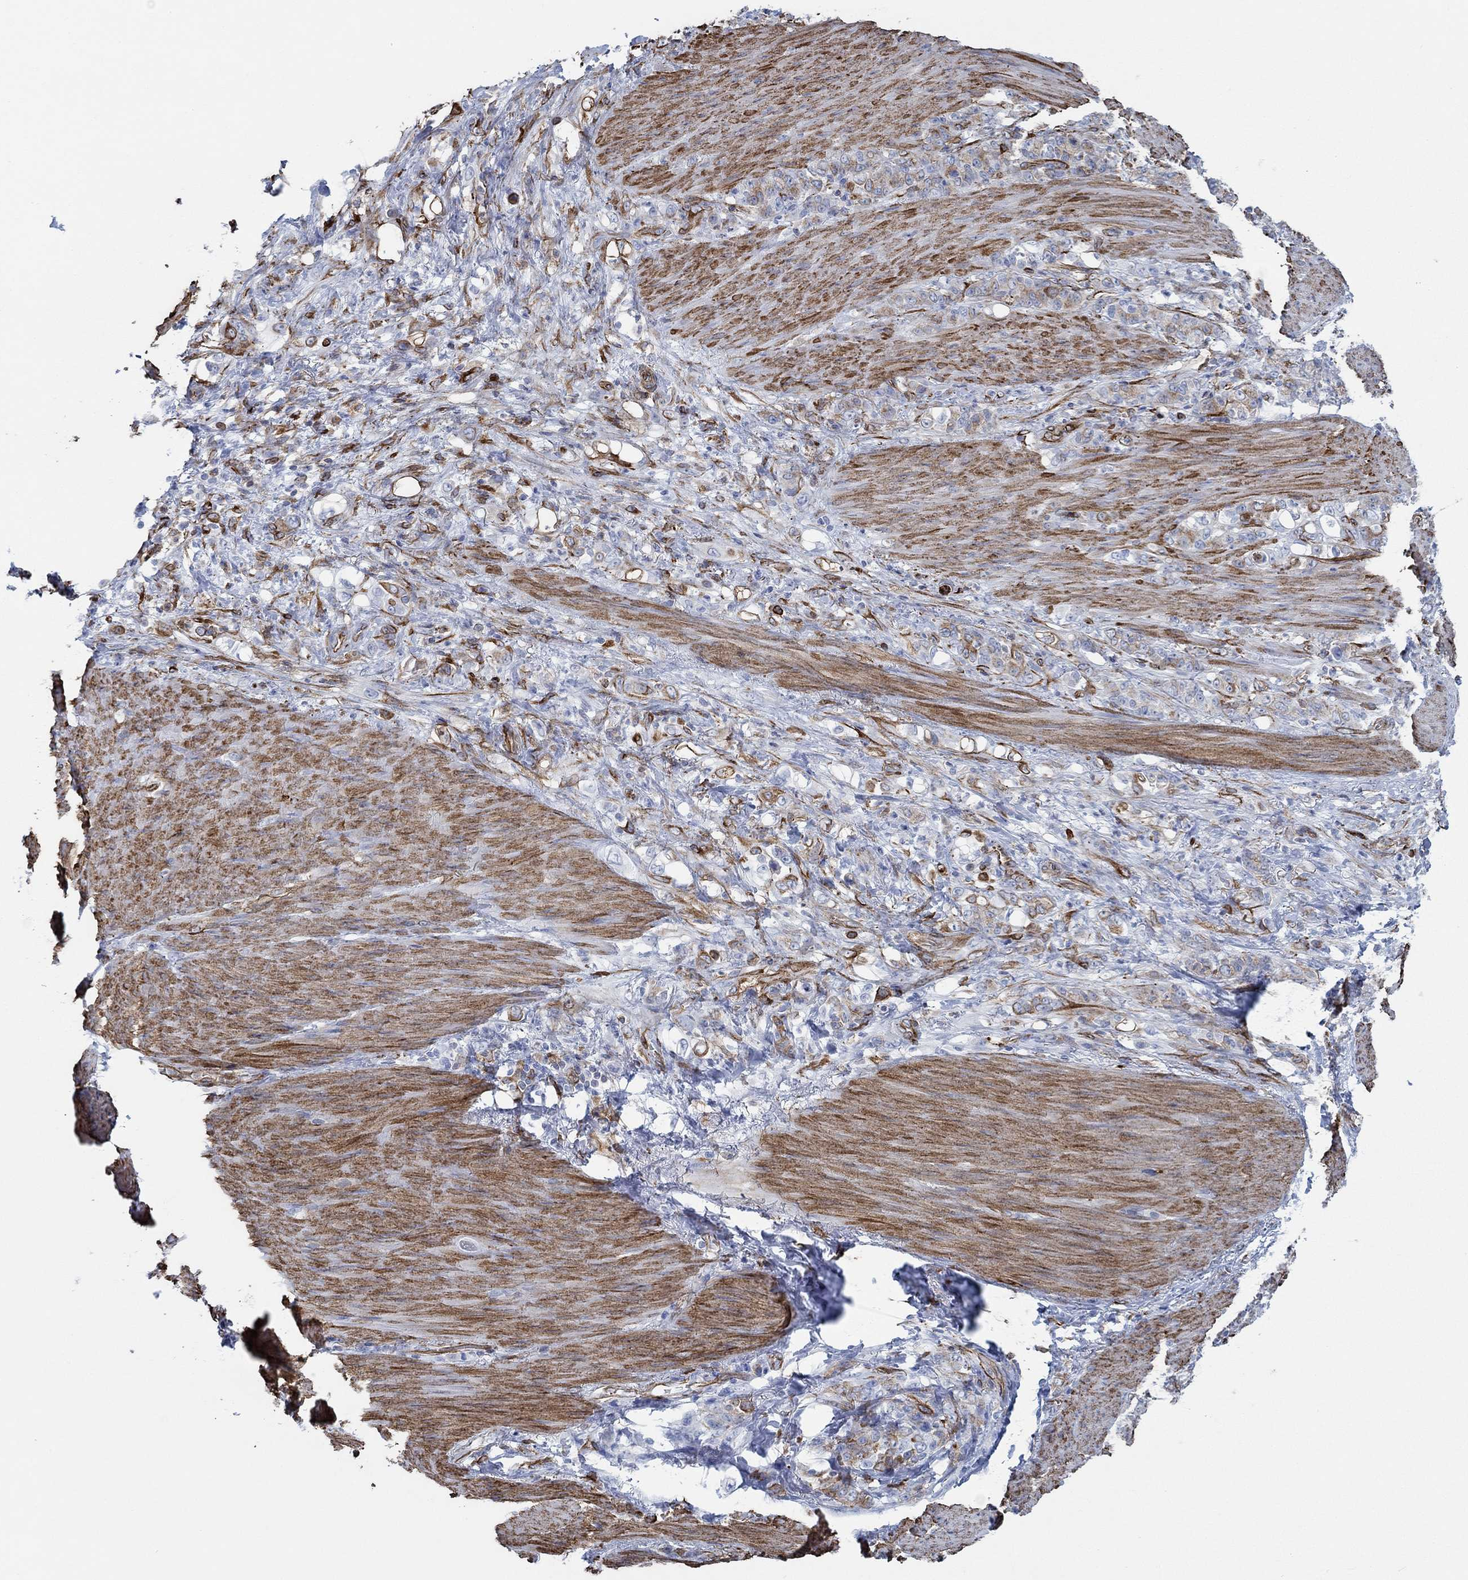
{"staining": {"intensity": "strong", "quantity": "<25%", "location": "cytoplasmic/membranous,nuclear"}, "tissue": "stomach cancer", "cell_type": "Tumor cells", "image_type": "cancer", "snomed": [{"axis": "morphology", "description": "Normal tissue, NOS"}, {"axis": "morphology", "description": "Adenocarcinoma, NOS"}, {"axis": "topography", "description": "Stomach"}], "caption": "DAB (3,3'-diaminobenzidine) immunohistochemical staining of human adenocarcinoma (stomach) exhibits strong cytoplasmic/membranous and nuclear protein staining in about <25% of tumor cells.", "gene": "STC2", "patient": {"sex": "female", "age": 79}}